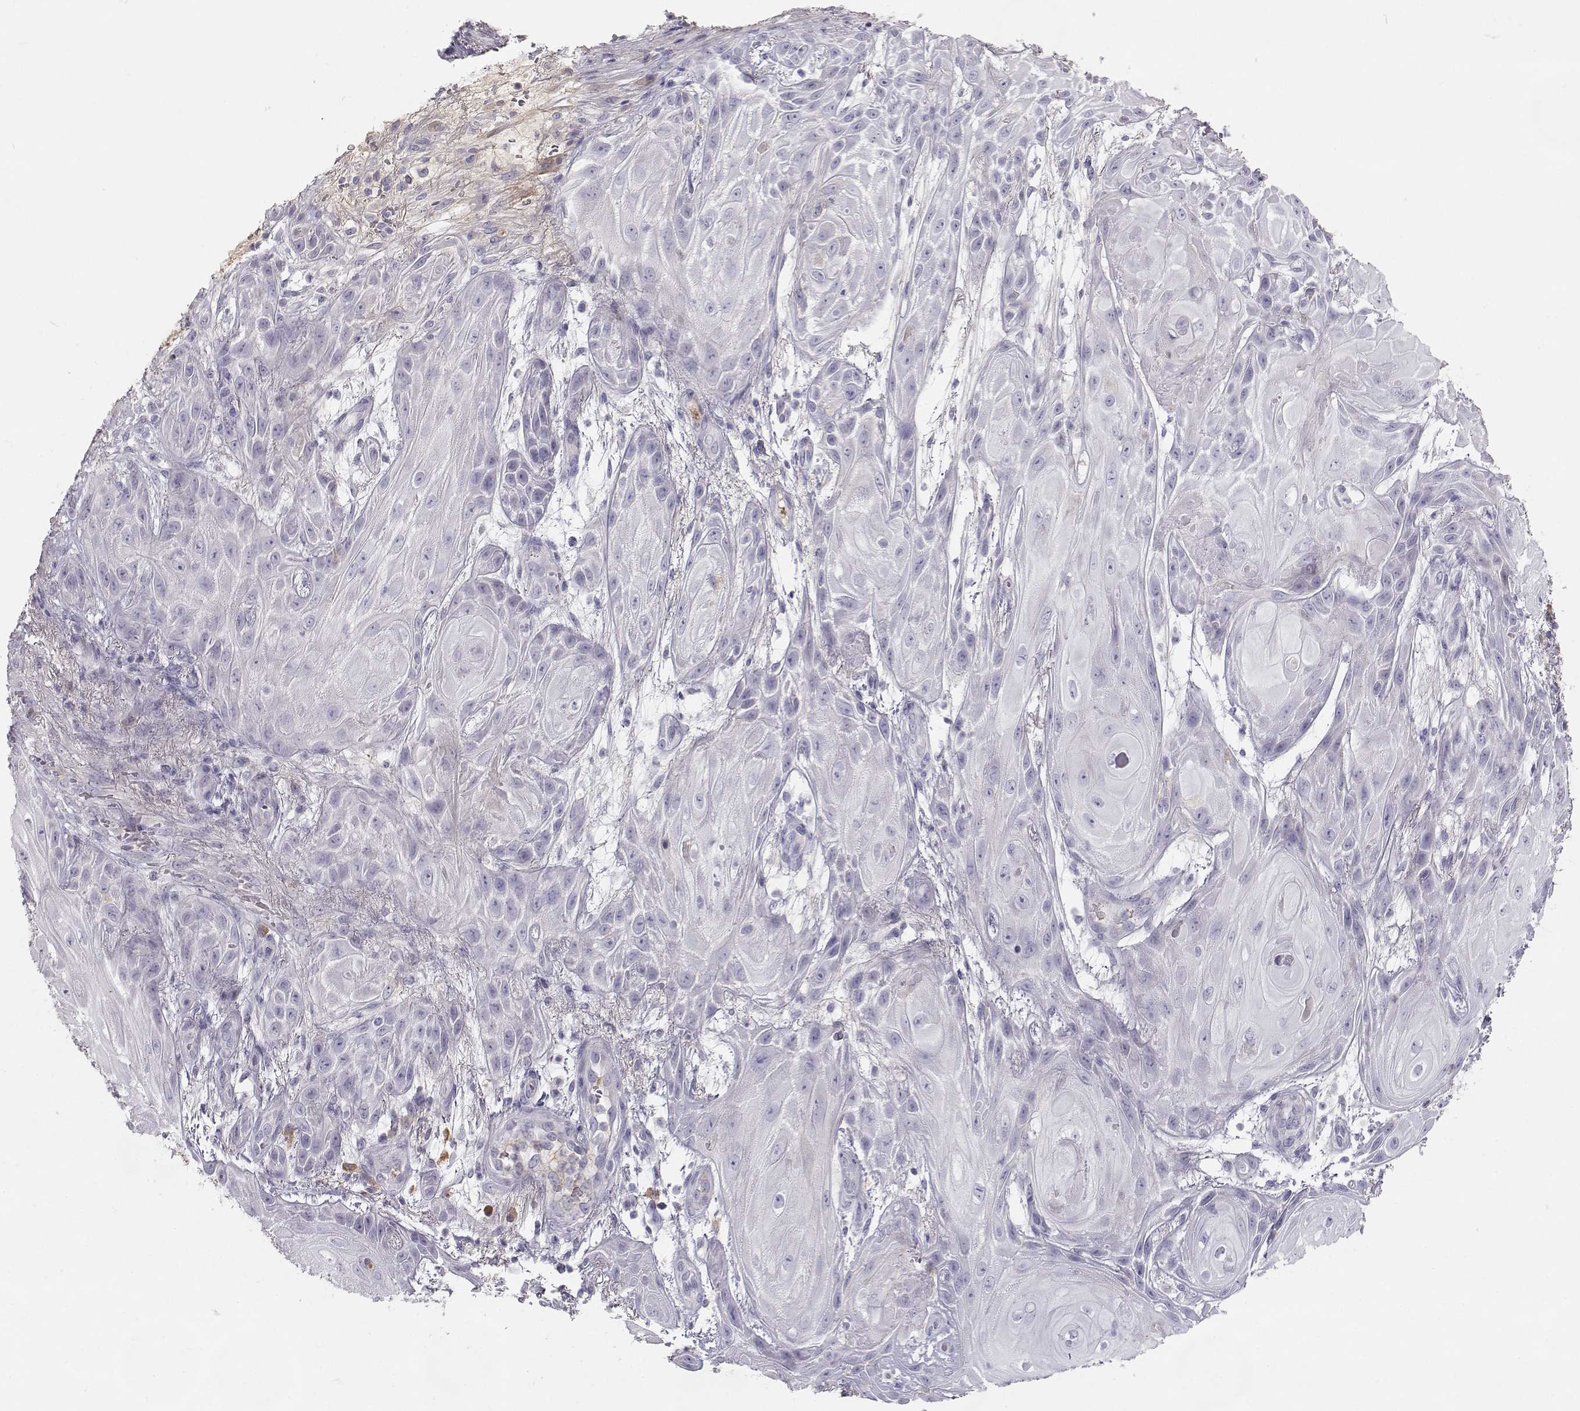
{"staining": {"intensity": "negative", "quantity": "none", "location": "none"}, "tissue": "skin cancer", "cell_type": "Tumor cells", "image_type": "cancer", "snomed": [{"axis": "morphology", "description": "Squamous cell carcinoma, NOS"}, {"axis": "topography", "description": "Skin"}], "caption": "Immunohistochemistry (IHC) micrograph of neoplastic tissue: human skin cancer stained with DAB exhibits no significant protein expression in tumor cells. Nuclei are stained in blue.", "gene": "SLCO6A1", "patient": {"sex": "male", "age": 62}}